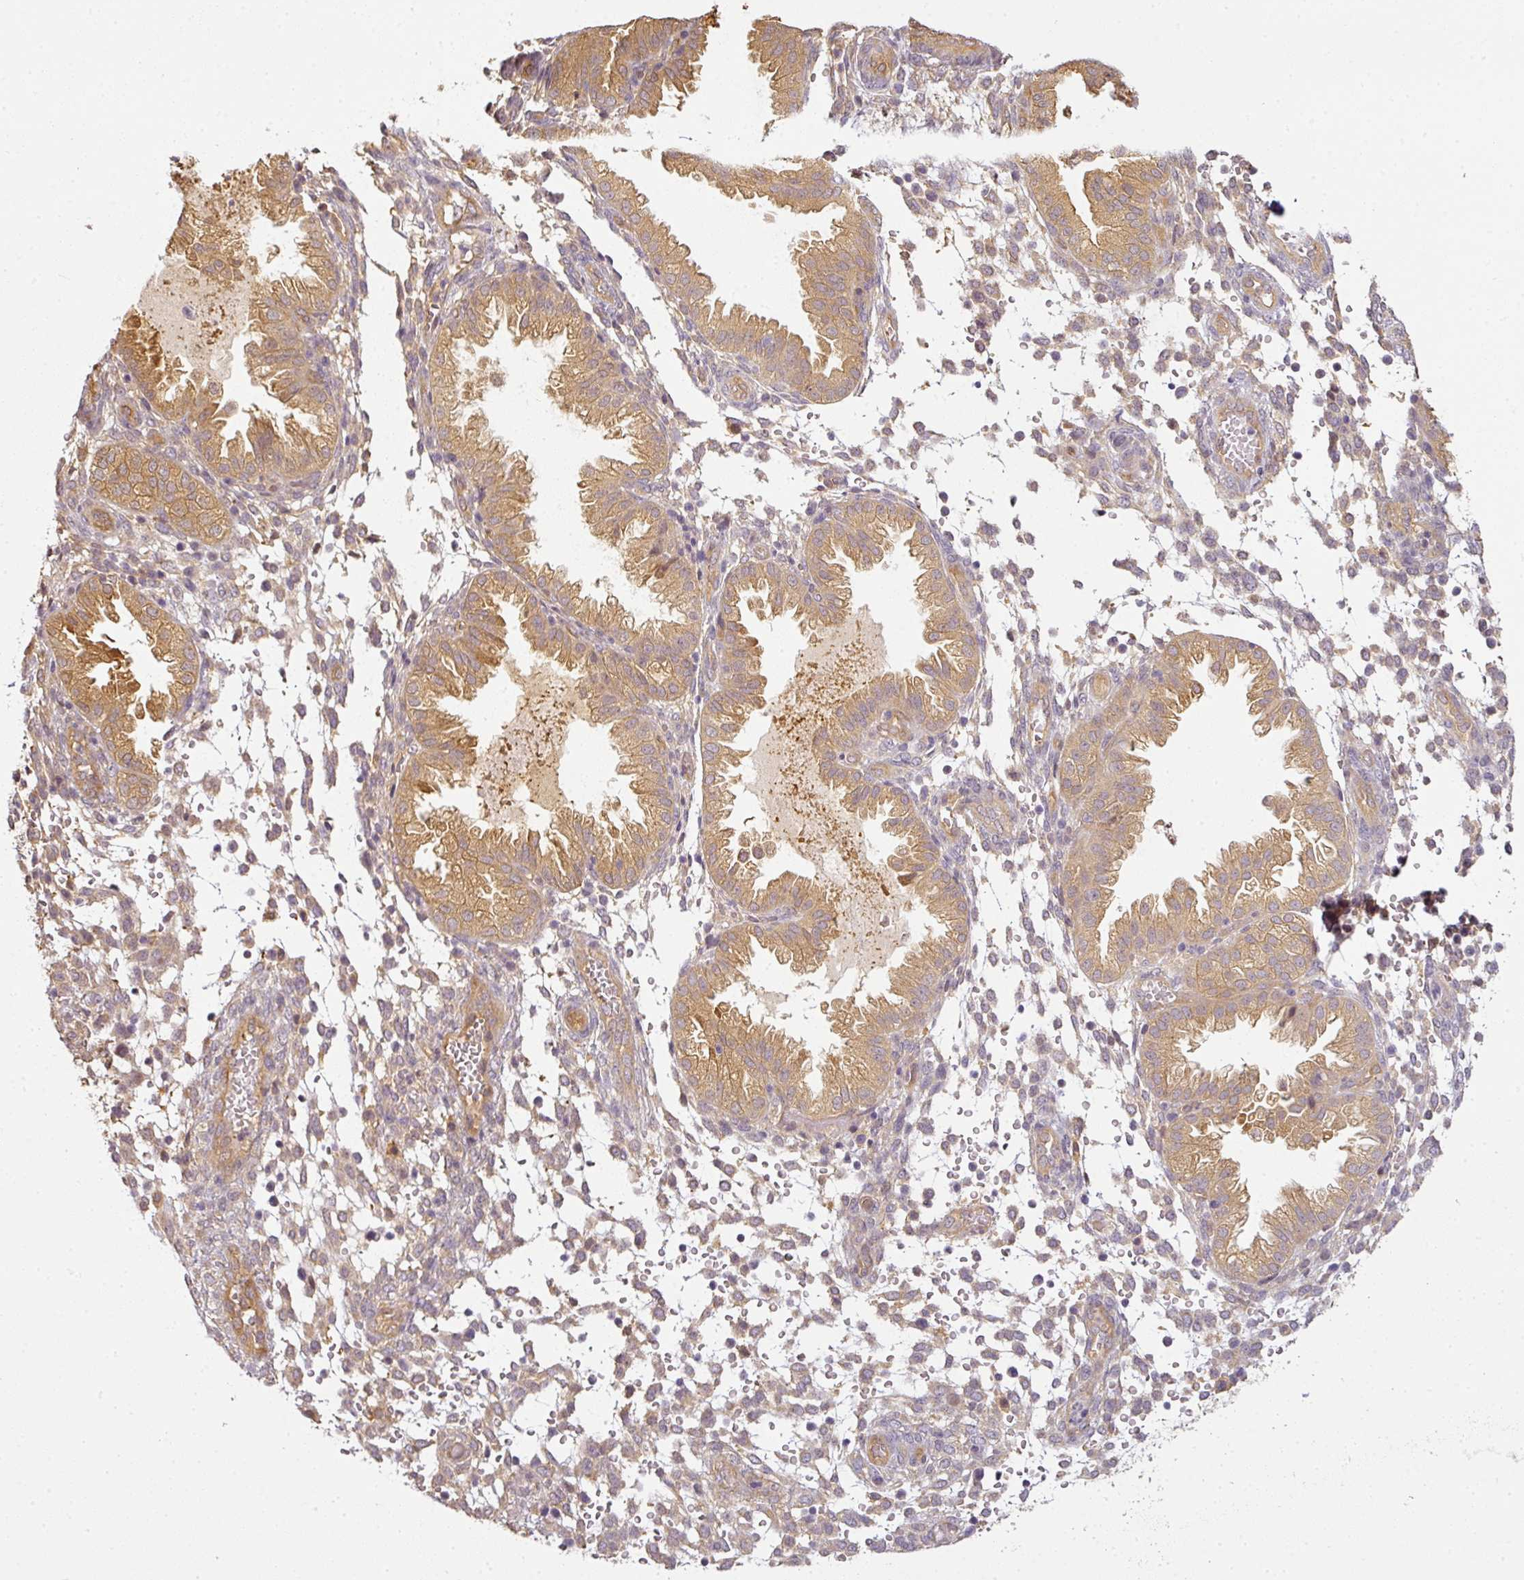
{"staining": {"intensity": "negative", "quantity": "none", "location": "none"}, "tissue": "endometrium", "cell_type": "Cells in endometrial stroma", "image_type": "normal", "snomed": [{"axis": "morphology", "description": "Normal tissue, NOS"}, {"axis": "topography", "description": "Endometrium"}], "caption": "Protein analysis of unremarkable endometrium shows no significant positivity in cells in endometrial stroma. (Brightfield microscopy of DAB (3,3'-diaminobenzidine) IHC at high magnification).", "gene": "ANKRD18A", "patient": {"sex": "female", "age": 33}}